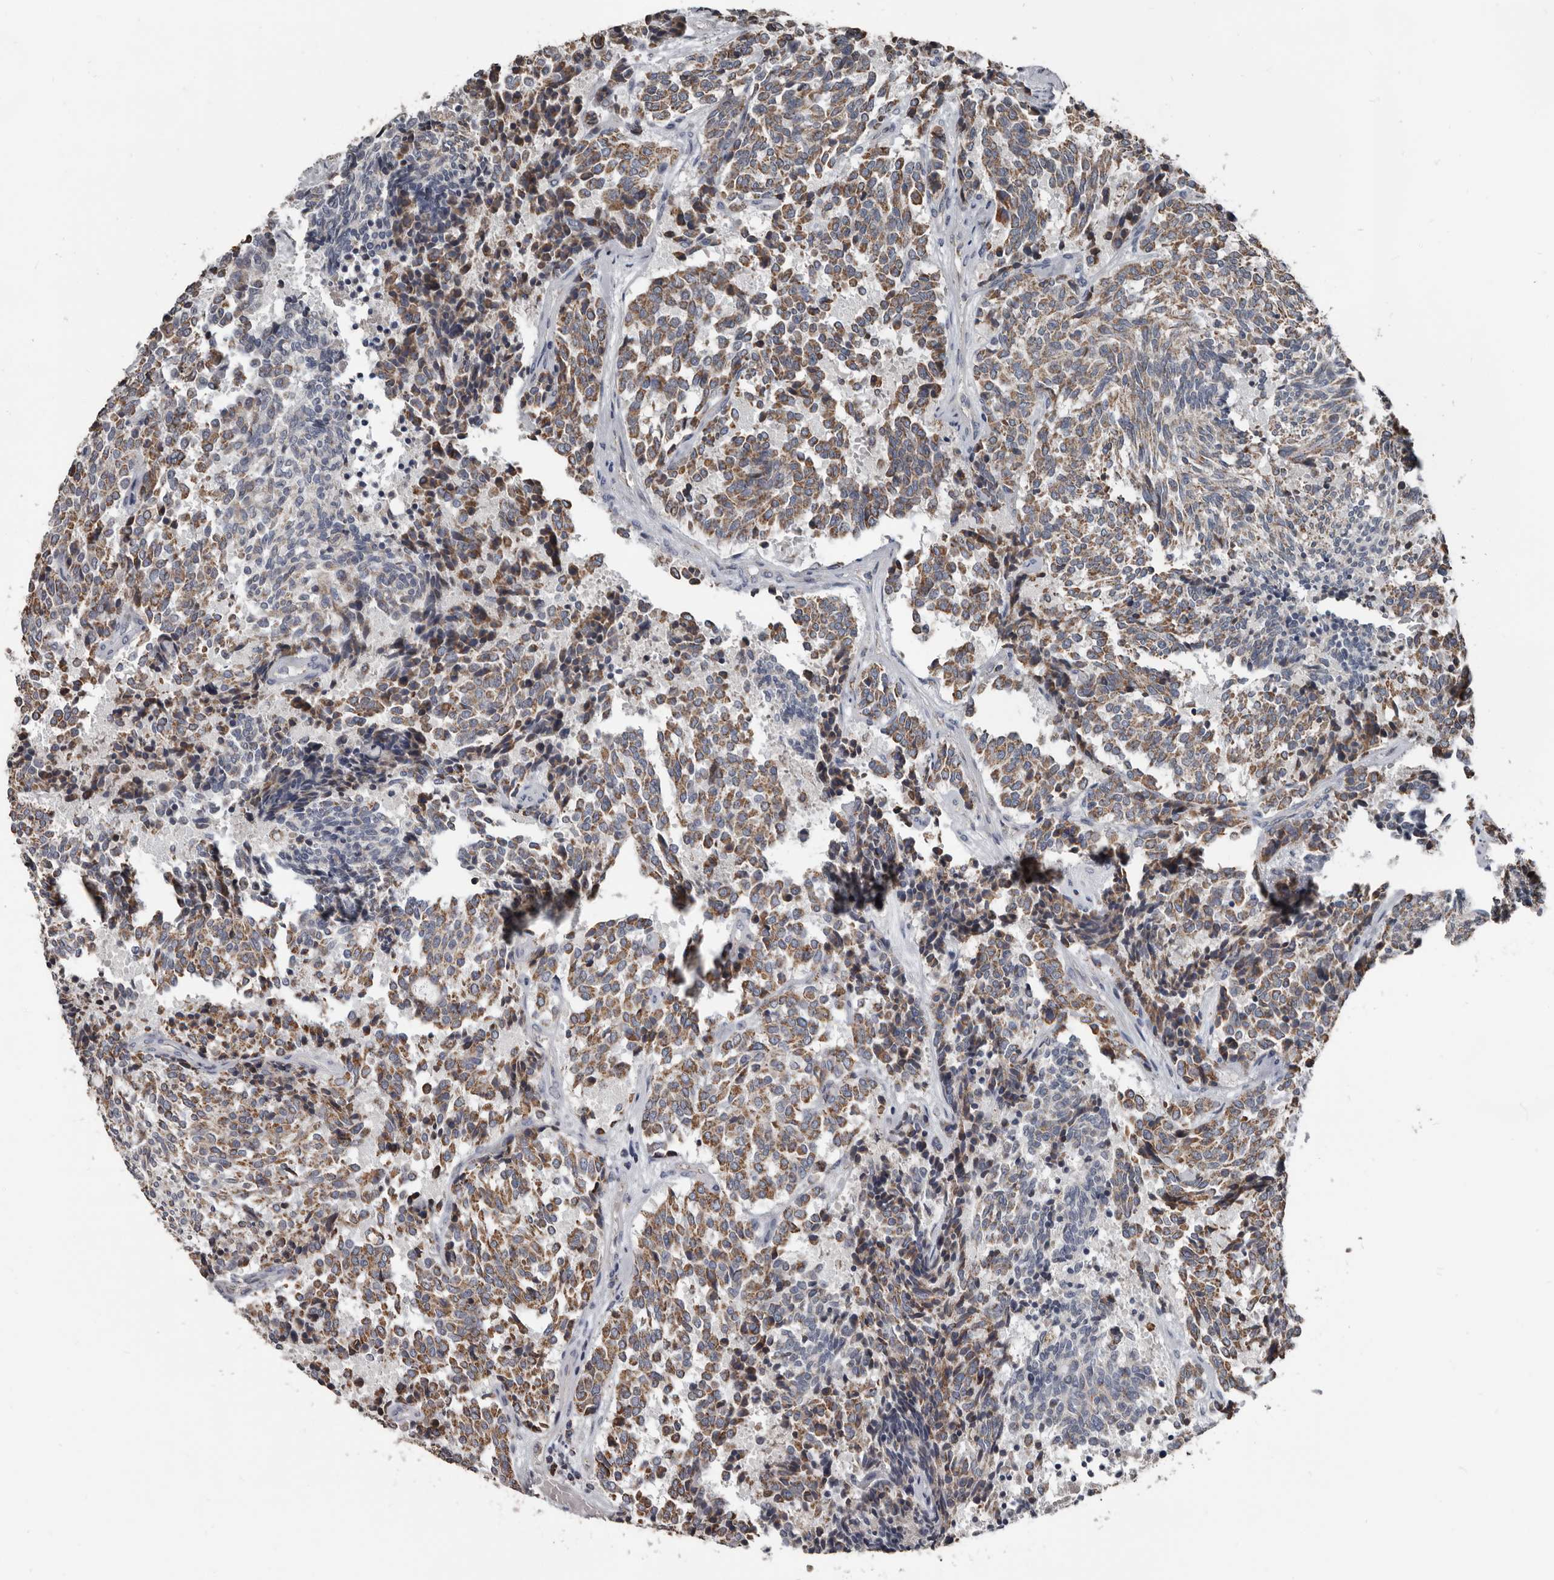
{"staining": {"intensity": "moderate", "quantity": ">75%", "location": "cytoplasmic/membranous"}, "tissue": "carcinoid", "cell_type": "Tumor cells", "image_type": "cancer", "snomed": [{"axis": "morphology", "description": "Carcinoid, malignant, NOS"}, {"axis": "topography", "description": "Pancreas"}], "caption": "Carcinoid was stained to show a protein in brown. There is medium levels of moderate cytoplasmic/membranous staining in about >75% of tumor cells. Using DAB (brown) and hematoxylin (blue) stains, captured at high magnification using brightfield microscopy.", "gene": "GREB1", "patient": {"sex": "female", "age": 54}}